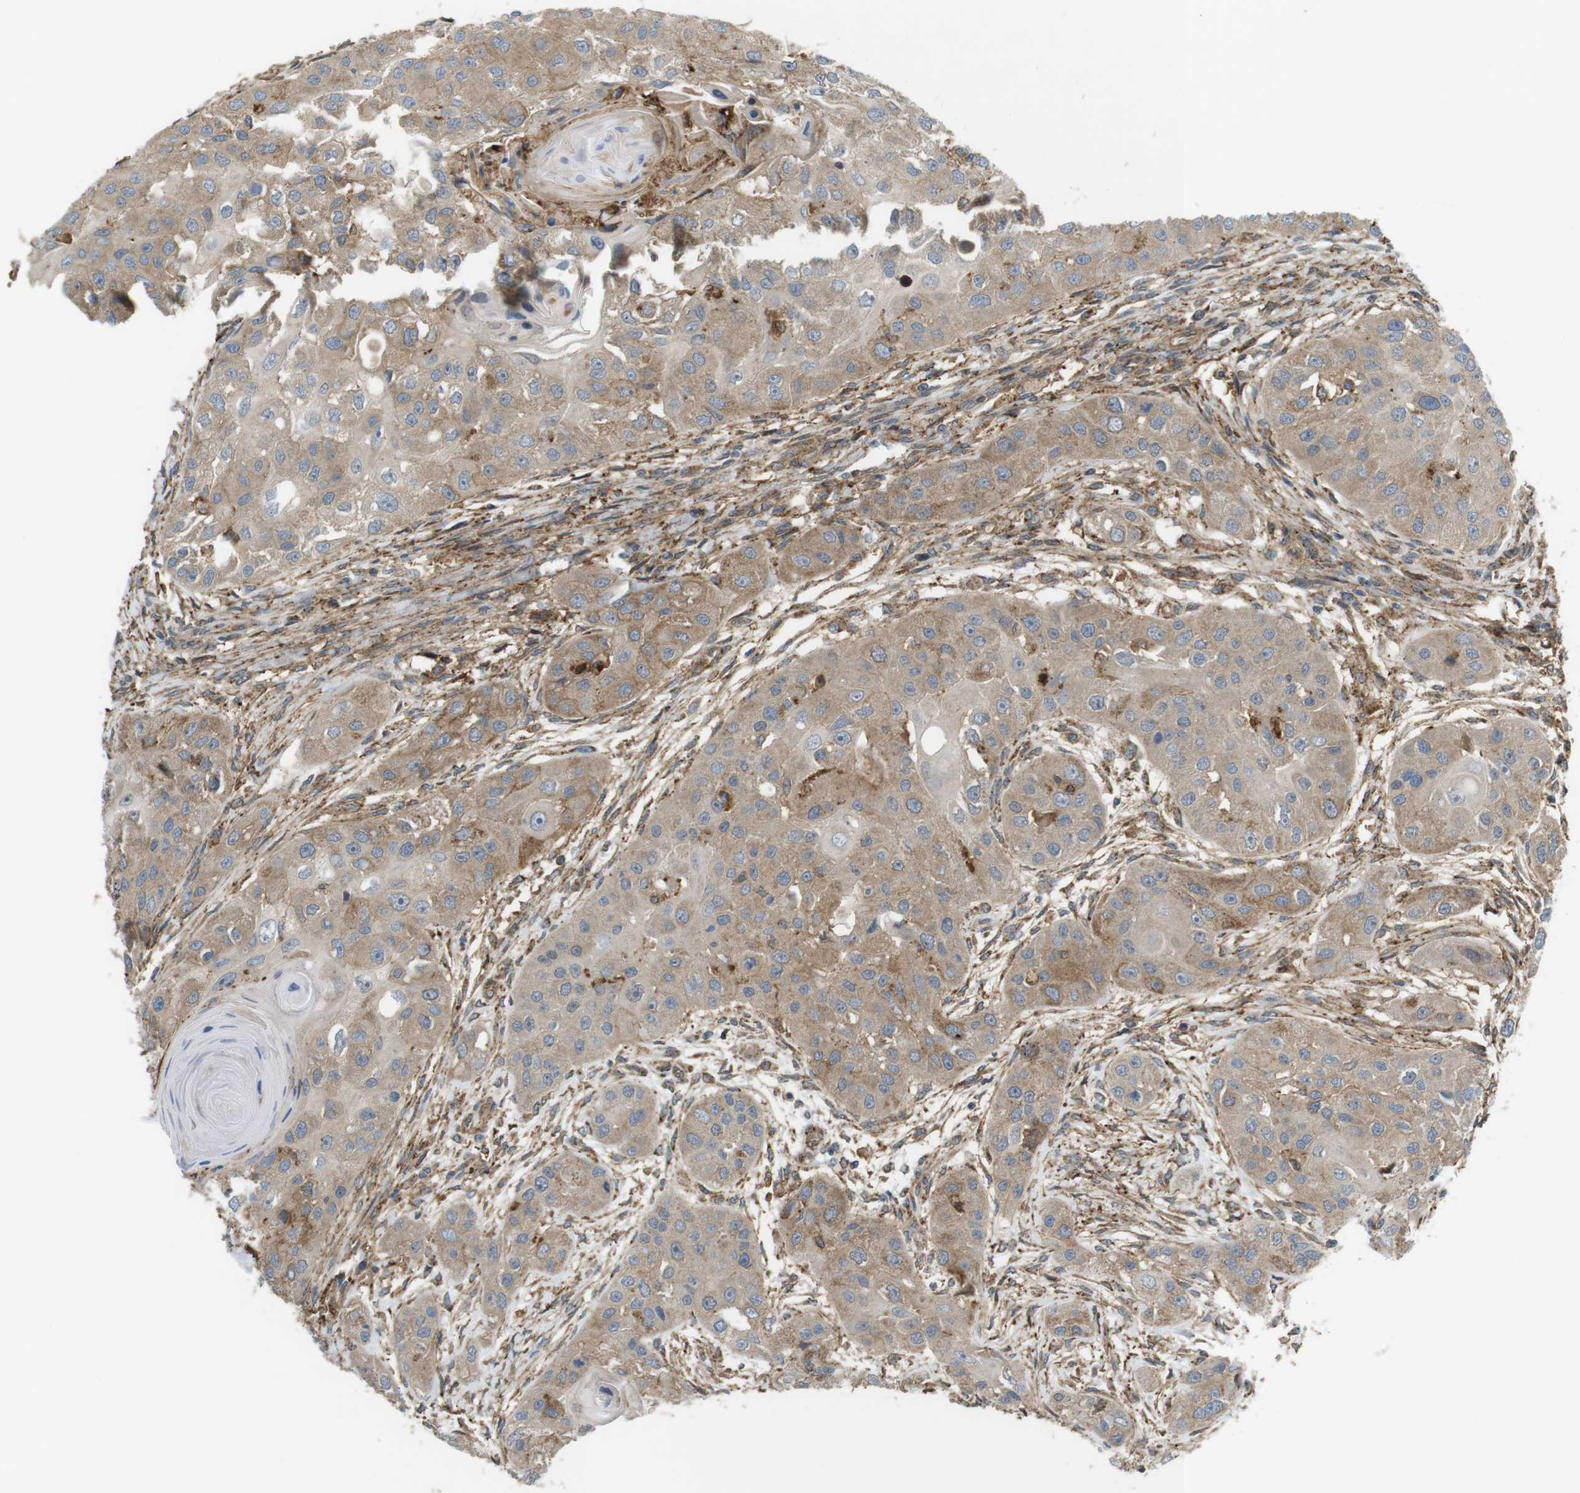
{"staining": {"intensity": "moderate", "quantity": ">75%", "location": "cytoplasmic/membranous"}, "tissue": "head and neck cancer", "cell_type": "Tumor cells", "image_type": "cancer", "snomed": [{"axis": "morphology", "description": "Normal tissue, NOS"}, {"axis": "morphology", "description": "Squamous cell carcinoma, NOS"}, {"axis": "topography", "description": "Skeletal muscle"}, {"axis": "topography", "description": "Head-Neck"}], "caption": "Immunohistochemistry micrograph of neoplastic tissue: human squamous cell carcinoma (head and neck) stained using IHC shows medium levels of moderate protein expression localized specifically in the cytoplasmic/membranous of tumor cells, appearing as a cytoplasmic/membranous brown color.", "gene": "DDAH2", "patient": {"sex": "male", "age": 51}}